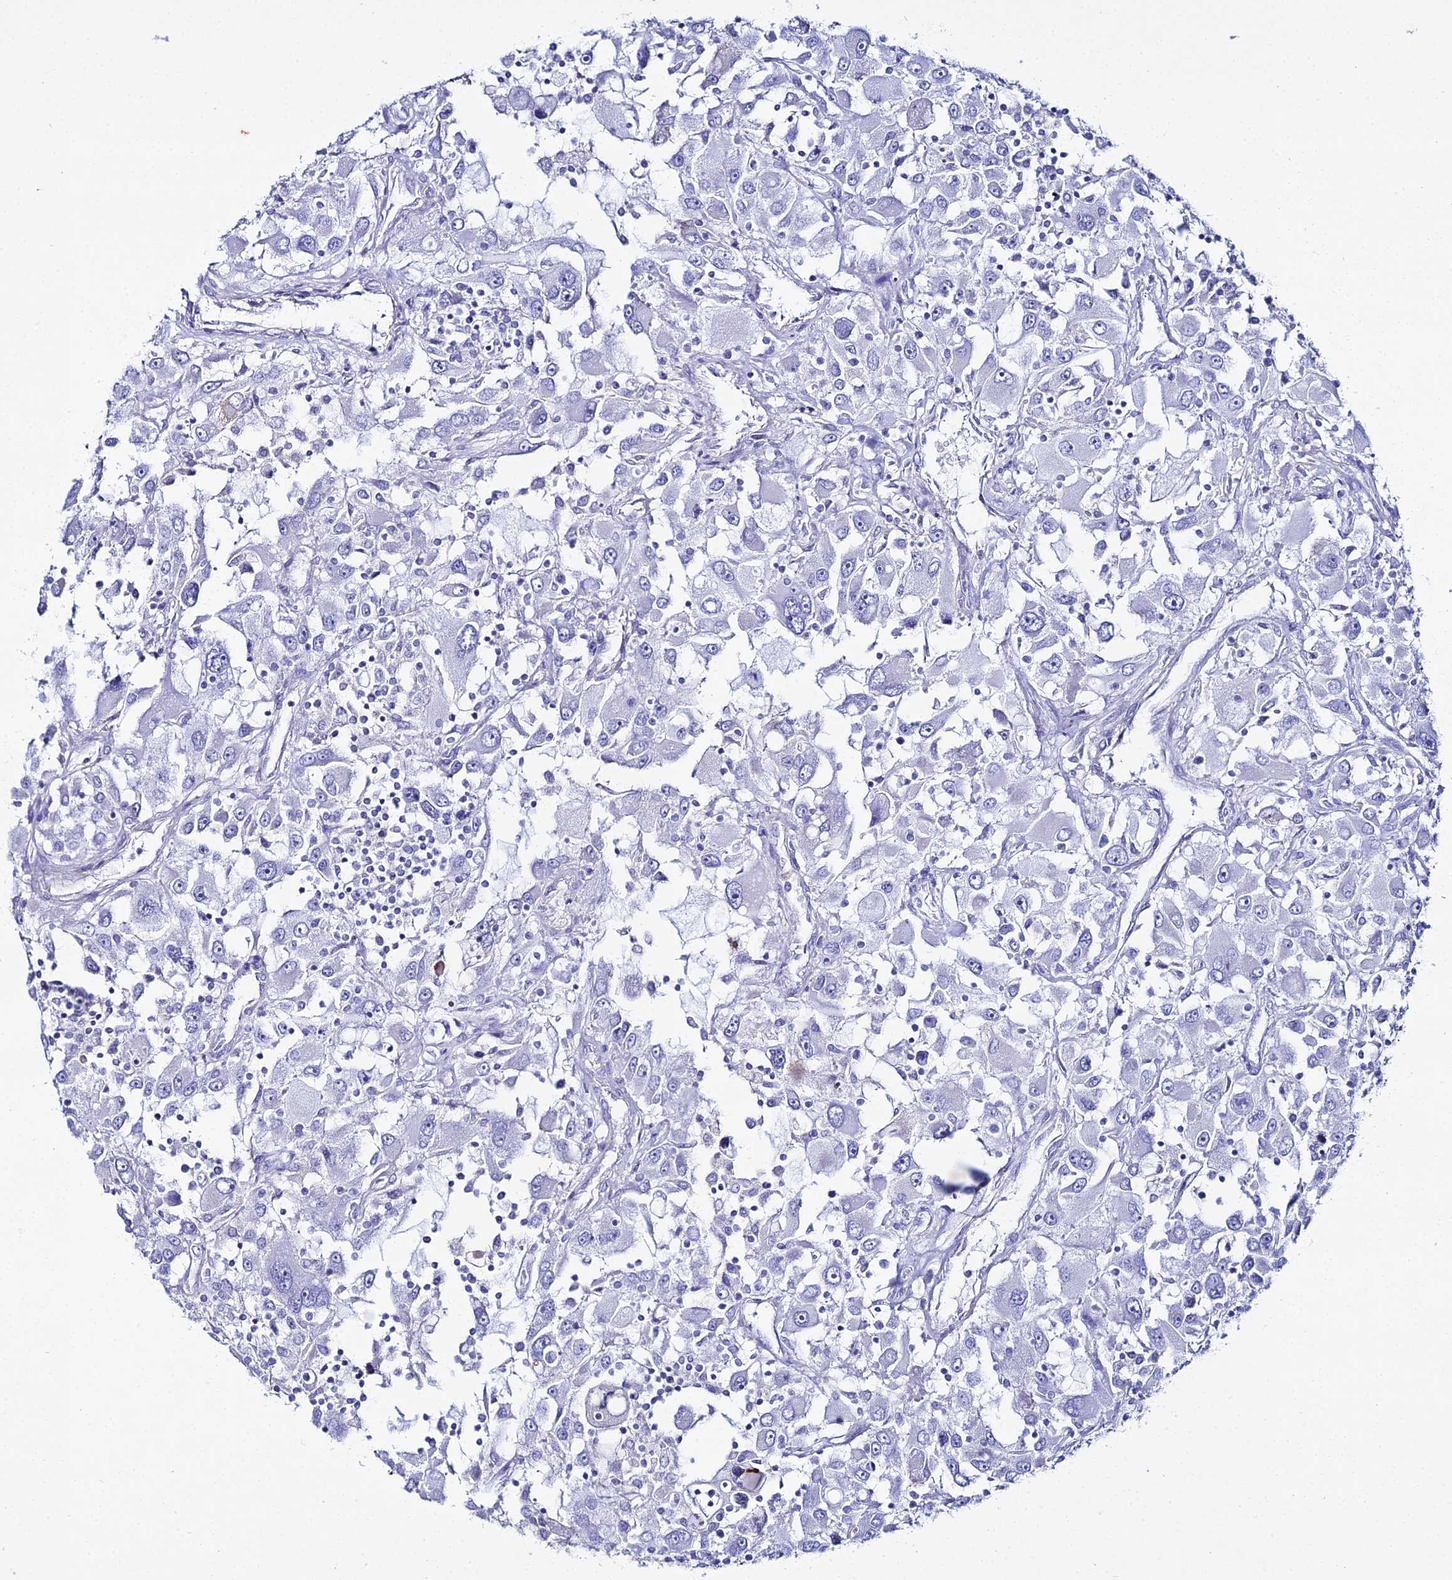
{"staining": {"intensity": "negative", "quantity": "none", "location": "none"}, "tissue": "renal cancer", "cell_type": "Tumor cells", "image_type": "cancer", "snomed": [{"axis": "morphology", "description": "Adenocarcinoma, NOS"}, {"axis": "topography", "description": "Kidney"}], "caption": "This is an immunohistochemistry (IHC) photomicrograph of renal cancer (adenocarcinoma). There is no positivity in tumor cells.", "gene": "DHX34", "patient": {"sex": "female", "age": 52}}